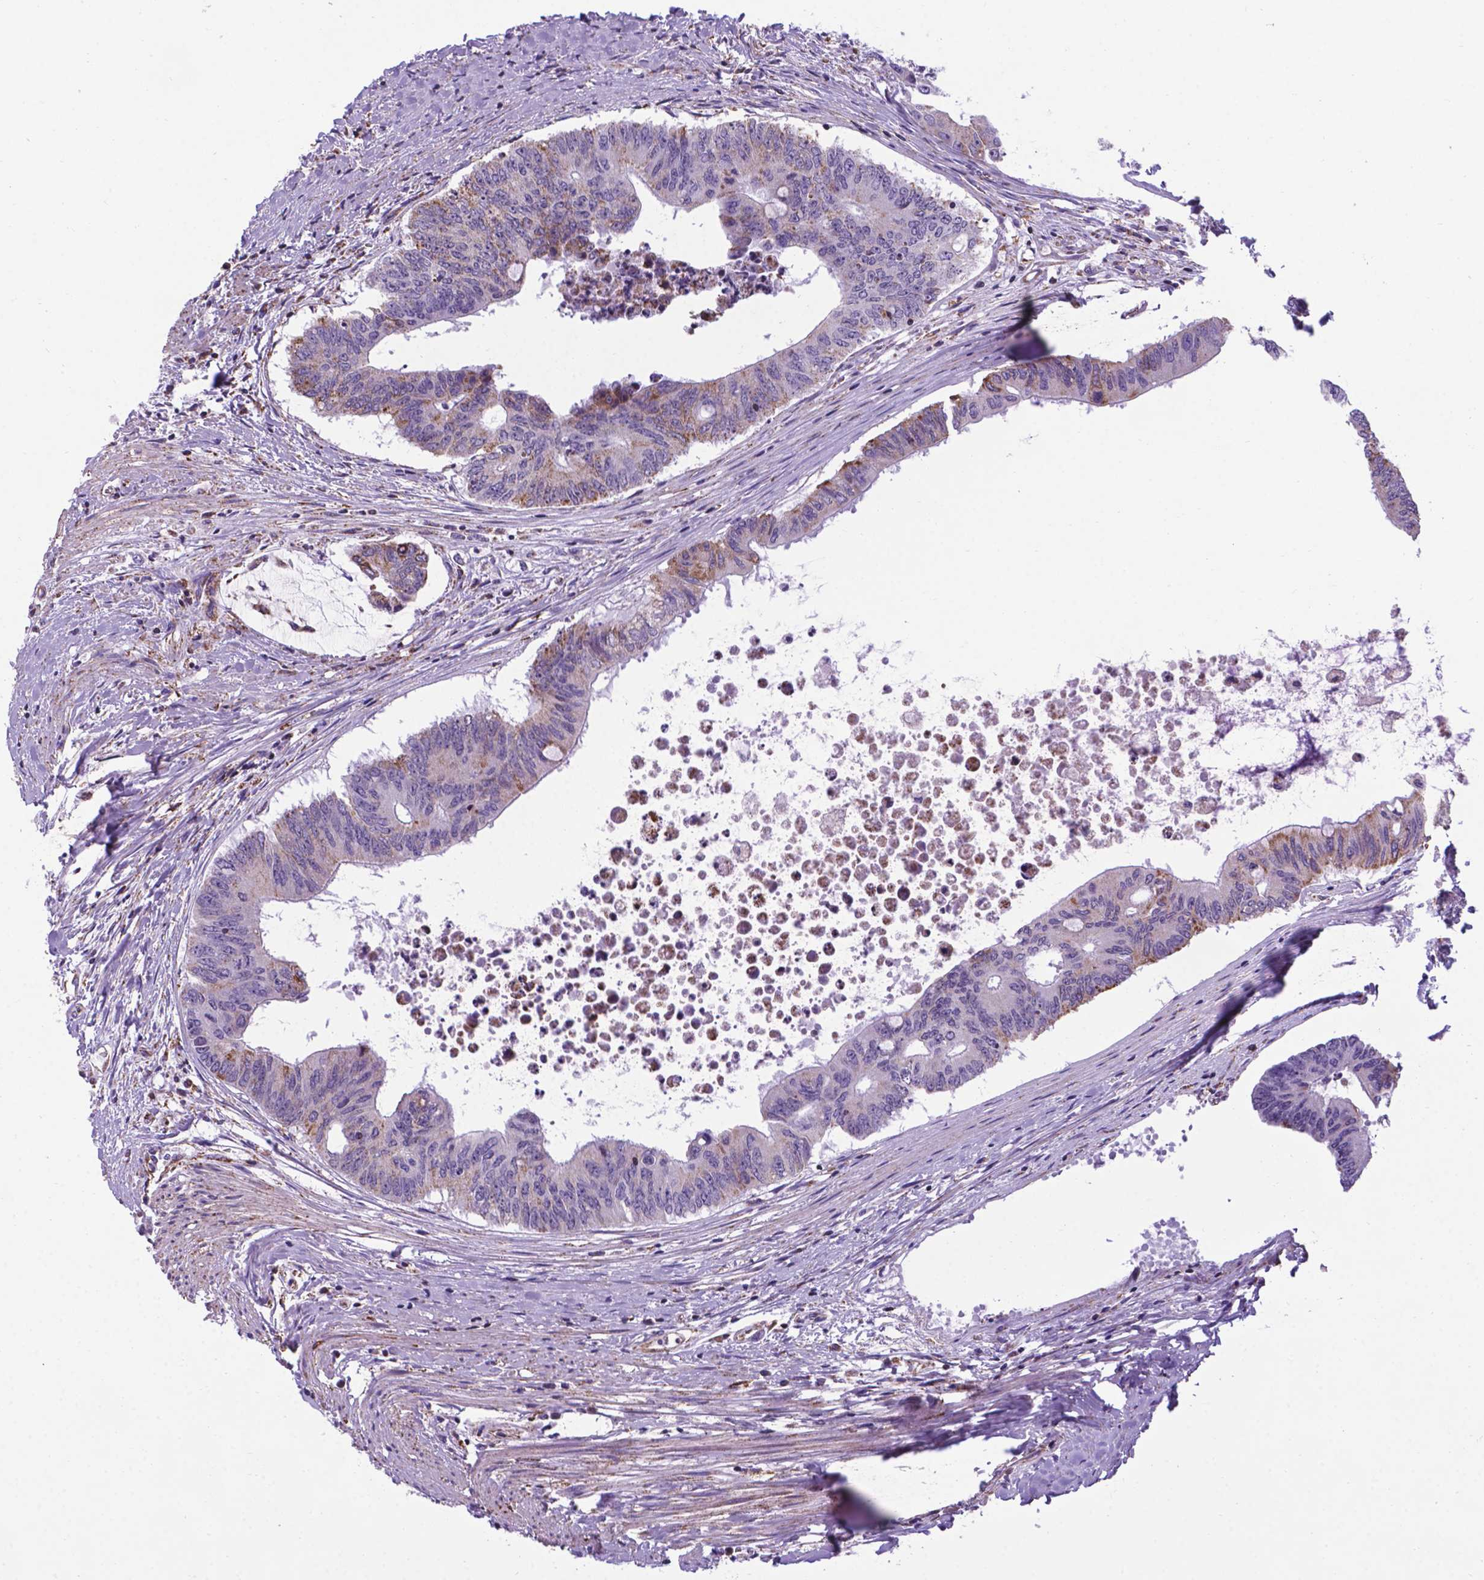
{"staining": {"intensity": "moderate", "quantity": "<25%", "location": "cytoplasmic/membranous"}, "tissue": "colorectal cancer", "cell_type": "Tumor cells", "image_type": "cancer", "snomed": [{"axis": "morphology", "description": "Adenocarcinoma, NOS"}, {"axis": "topography", "description": "Rectum"}], "caption": "Moderate cytoplasmic/membranous protein positivity is appreciated in about <25% of tumor cells in colorectal cancer (adenocarcinoma).", "gene": "POU3F3", "patient": {"sex": "male", "age": 59}}